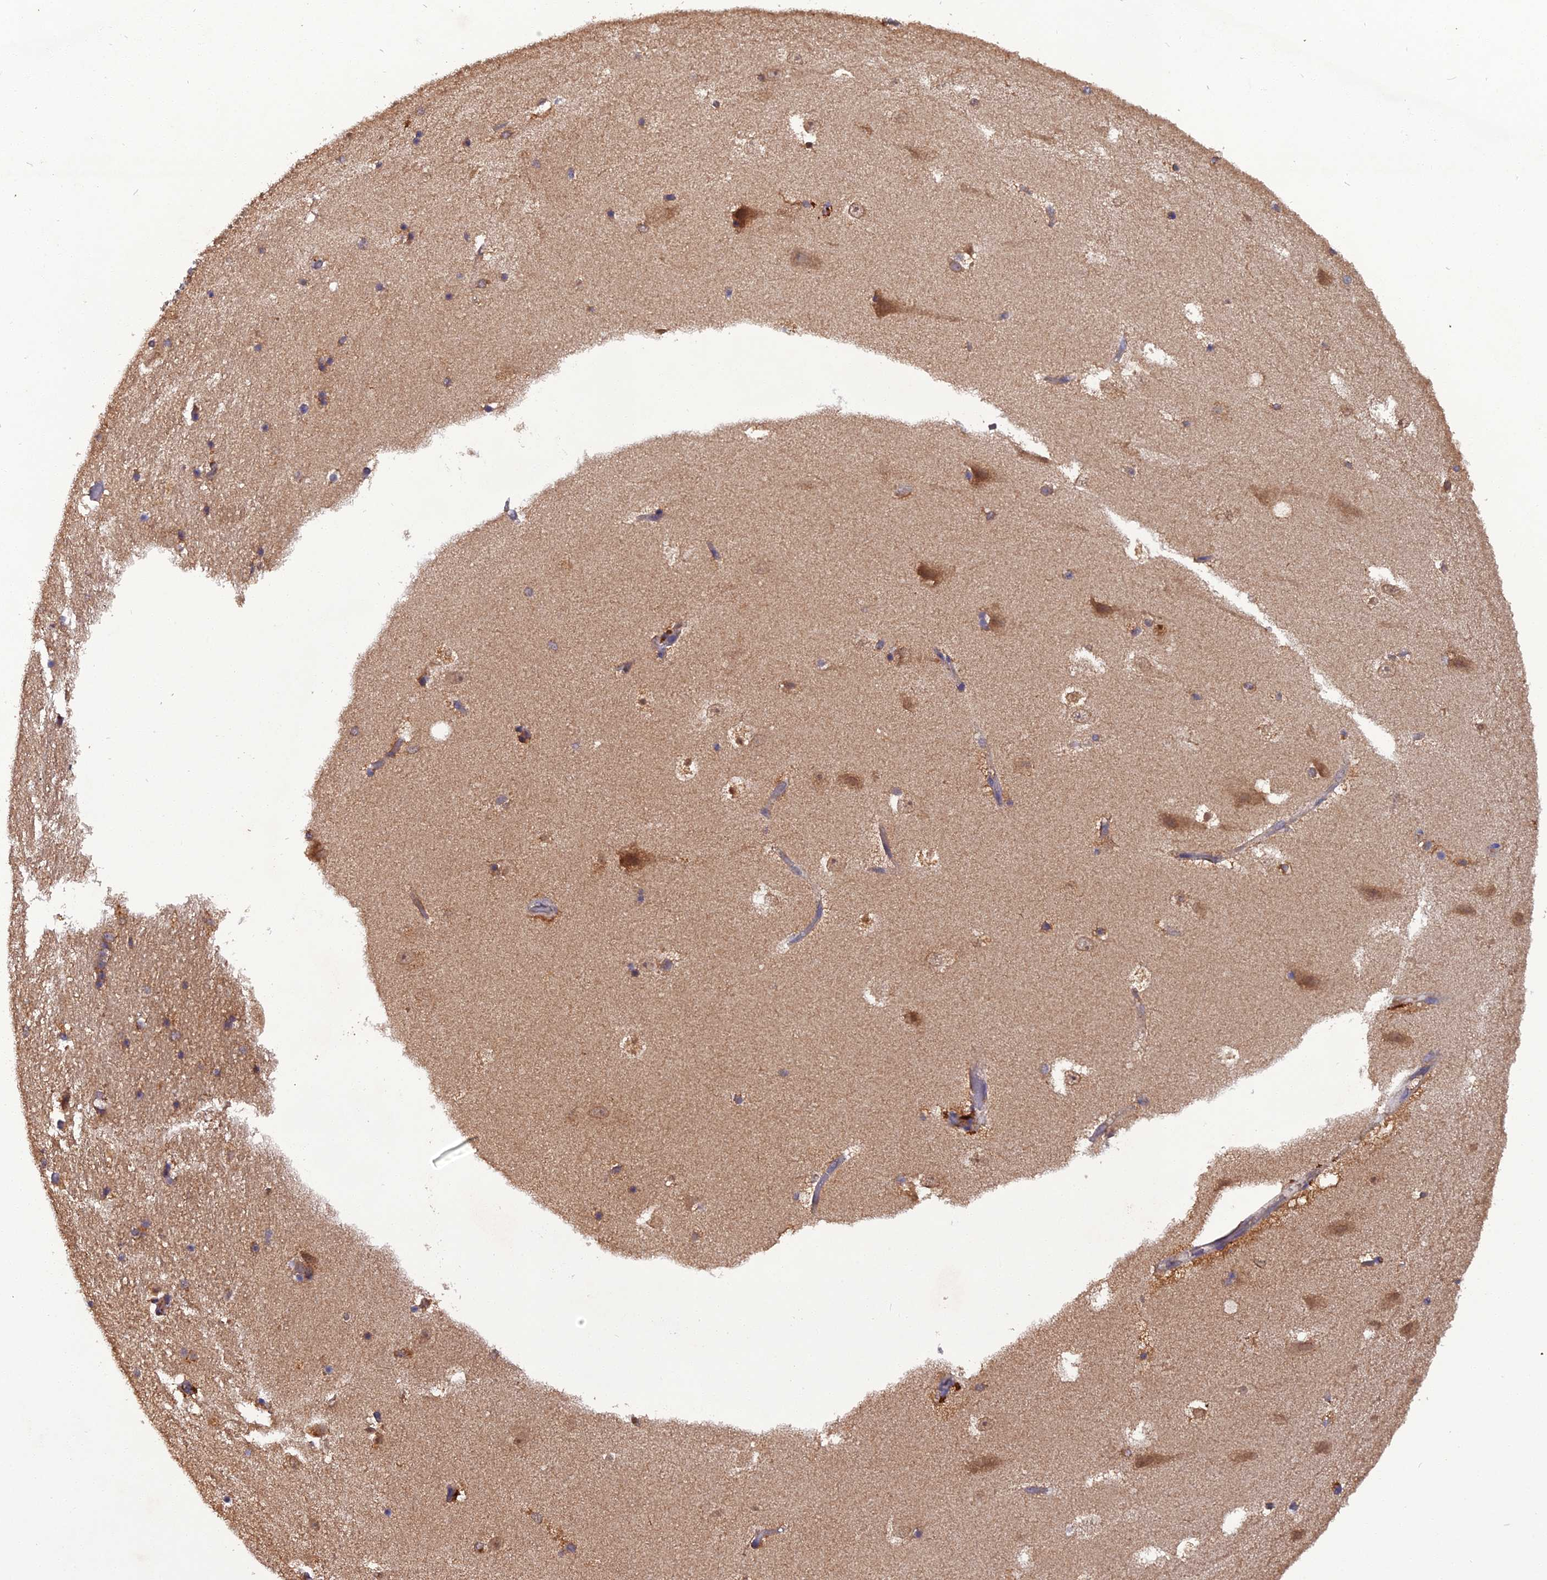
{"staining": {"intensity": "weak", "quantity": "<25%", "location": "cytoplasmic/membranous"}, "tissue": "hippocampus", "cell_type": "Glial cells", "image_type": "normal", "snomed": [{"axis": "morphology", "description": "Normal tissue, NOS"}, {"axis": "topography", "description": "Hippocampus"}], "caption": "The photomicrograph displays no staining of glial cells in normal hippocampus. Nuclei are stained in blue.", "gene": "TMEM258", "patient": {"sex": "female", "age": 52}}